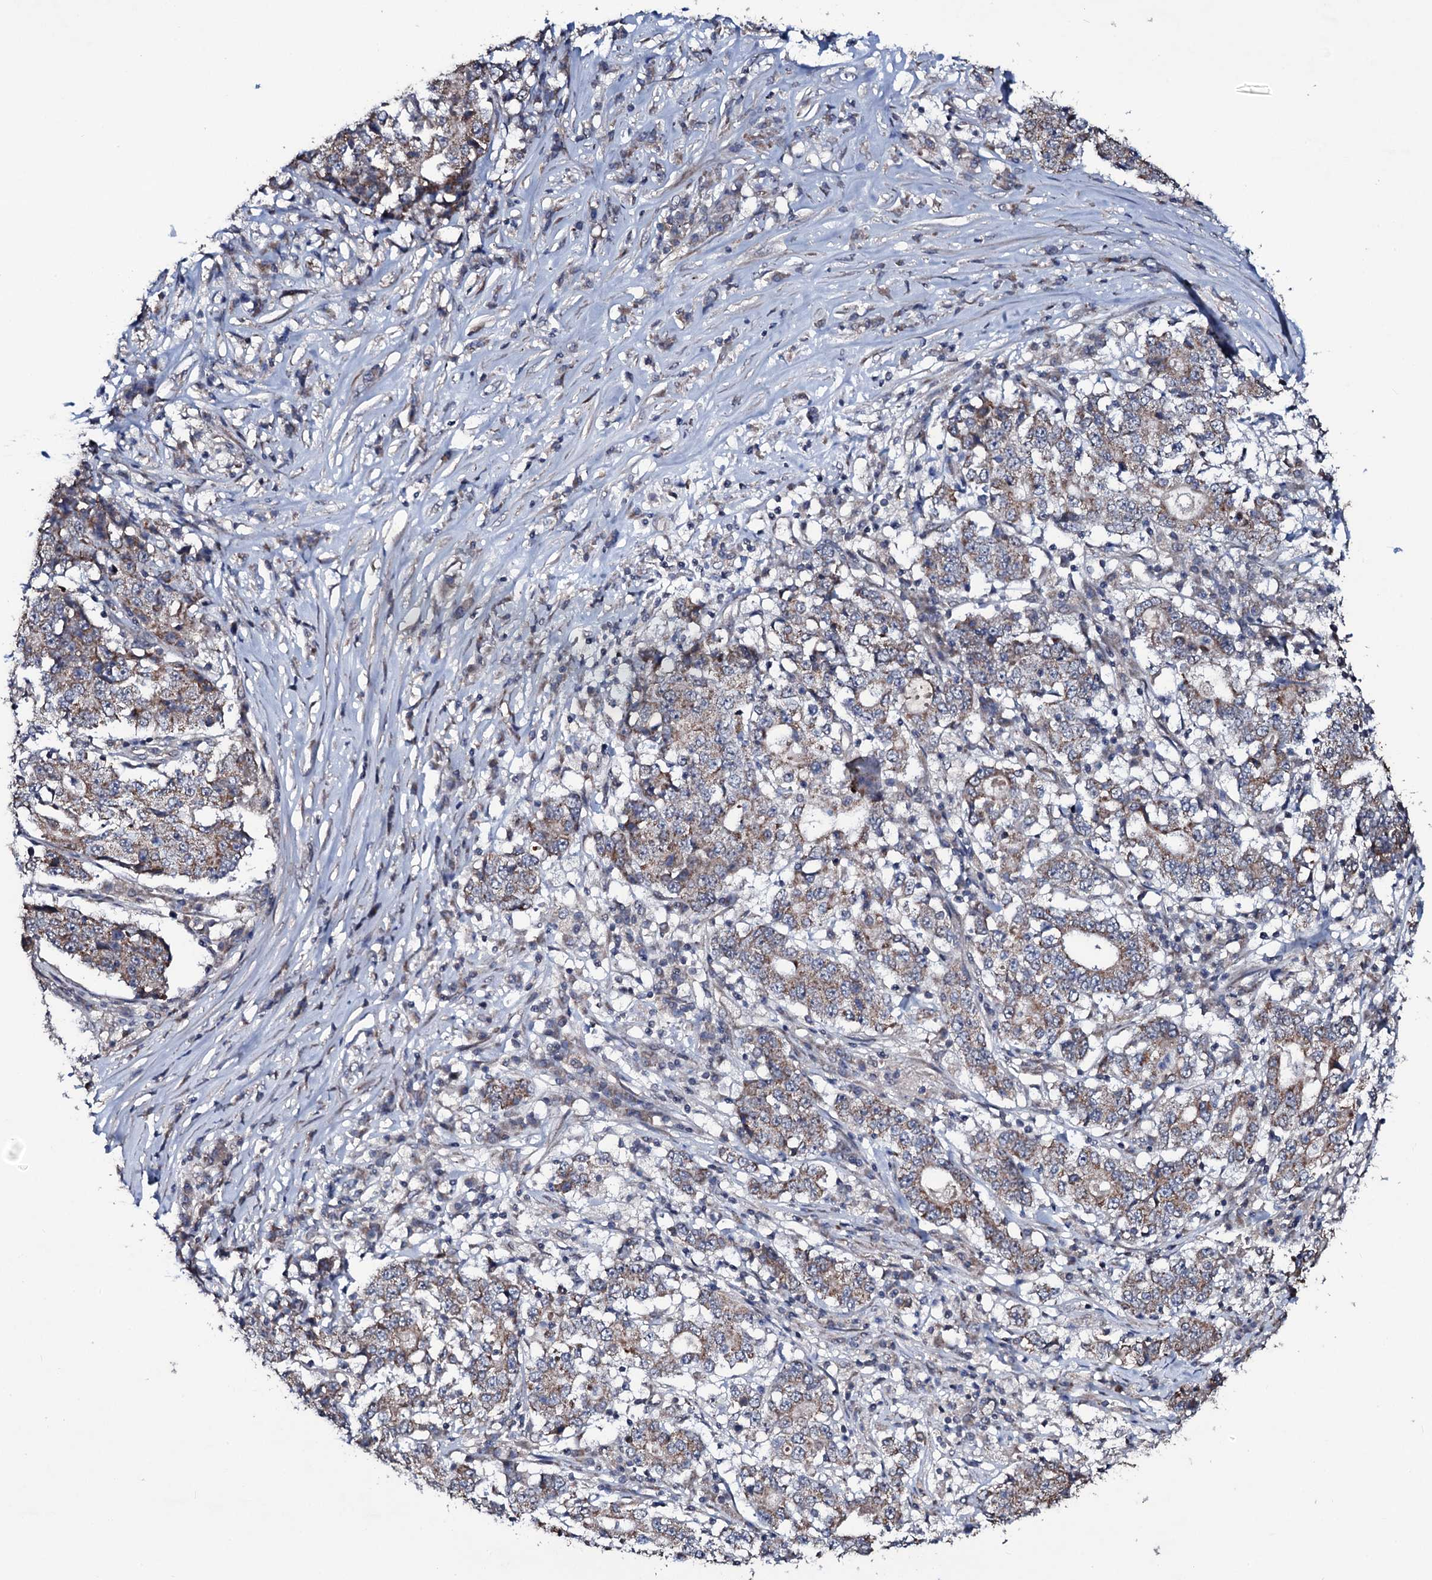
{"staining": {"intensity": "weak", "quantity": ">75%", "location": "cytoplasmic/membranous"}, "tissue": "stomach cancer", "cell_type": "Tumor cells", "image_type": "cancer", "snomed": [{"axis": "morphology", "description": "Adenocarcinoma, NOS"}, {"axis": "topography", "description": "Stomach"}], "caption": "Immunohistochemistry (IHC) of human adenocarcinoma (stomach) reveals low levels of weak cytoplasmic/membranous staining in about >75% of tumor cells.", "gene": "MRPS31", "patient": {"sex": "male", "age": 59}}